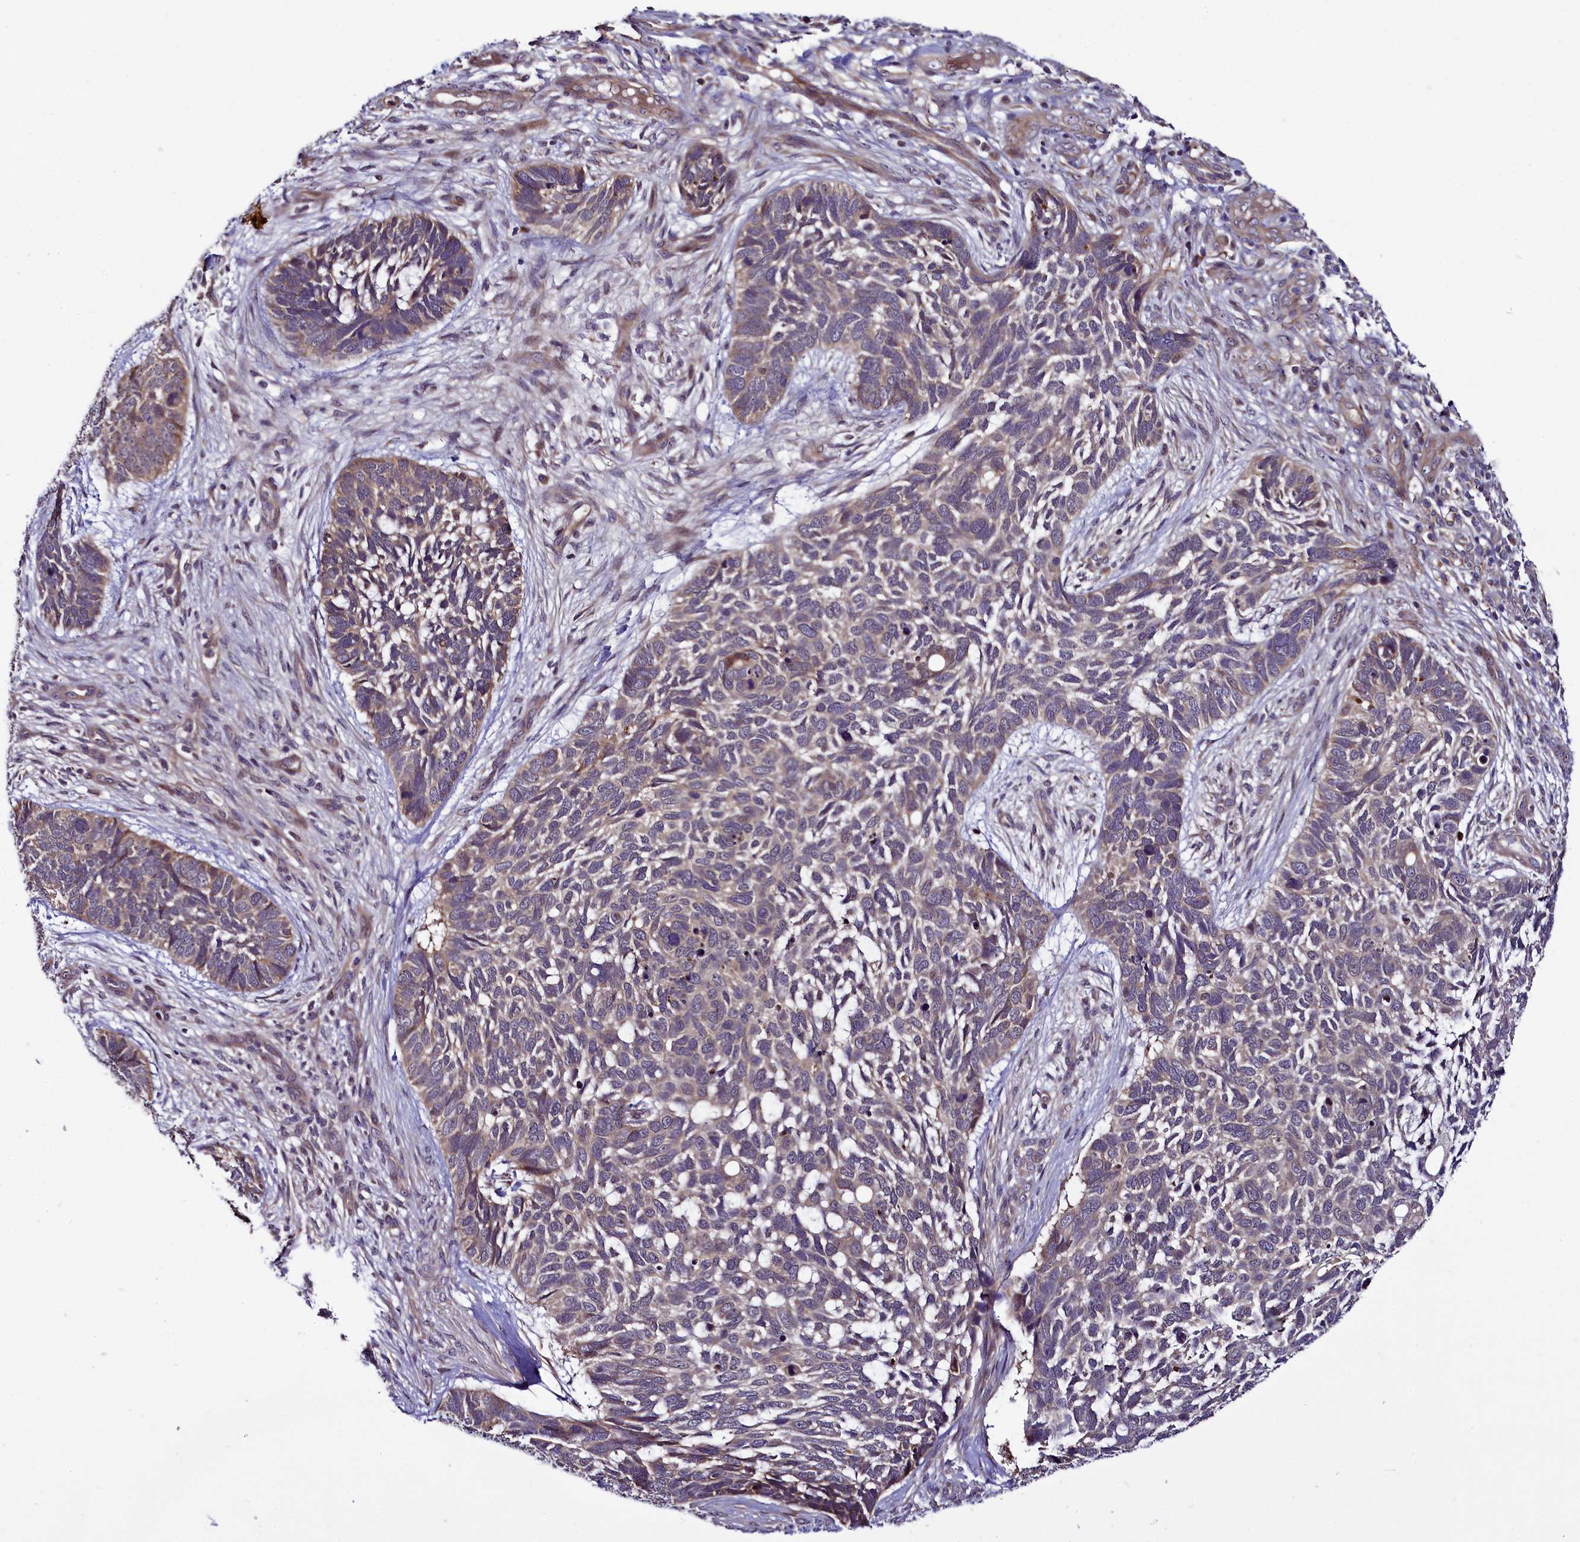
{"staining": {"intensity": "weak", "quantity": "<25%", "location": "cytoplasmic/membranous"}, "tissue": "skin cancer", "cell_type": "Tumor cells", "image_type": "cancer", "snomed": [{"axis": "morphology", "description": "Basal cell carcinoma"}, {"axis": "topography", "description": "Skin"}], "caption": "This image is of skin cancer stained with IHC to label a protein in brown with the nuclei are counter-stained blue. There is no staining in tumor cells.", "gene": "RPUSD2", "patient": {"sex": "male", "age": 88}}